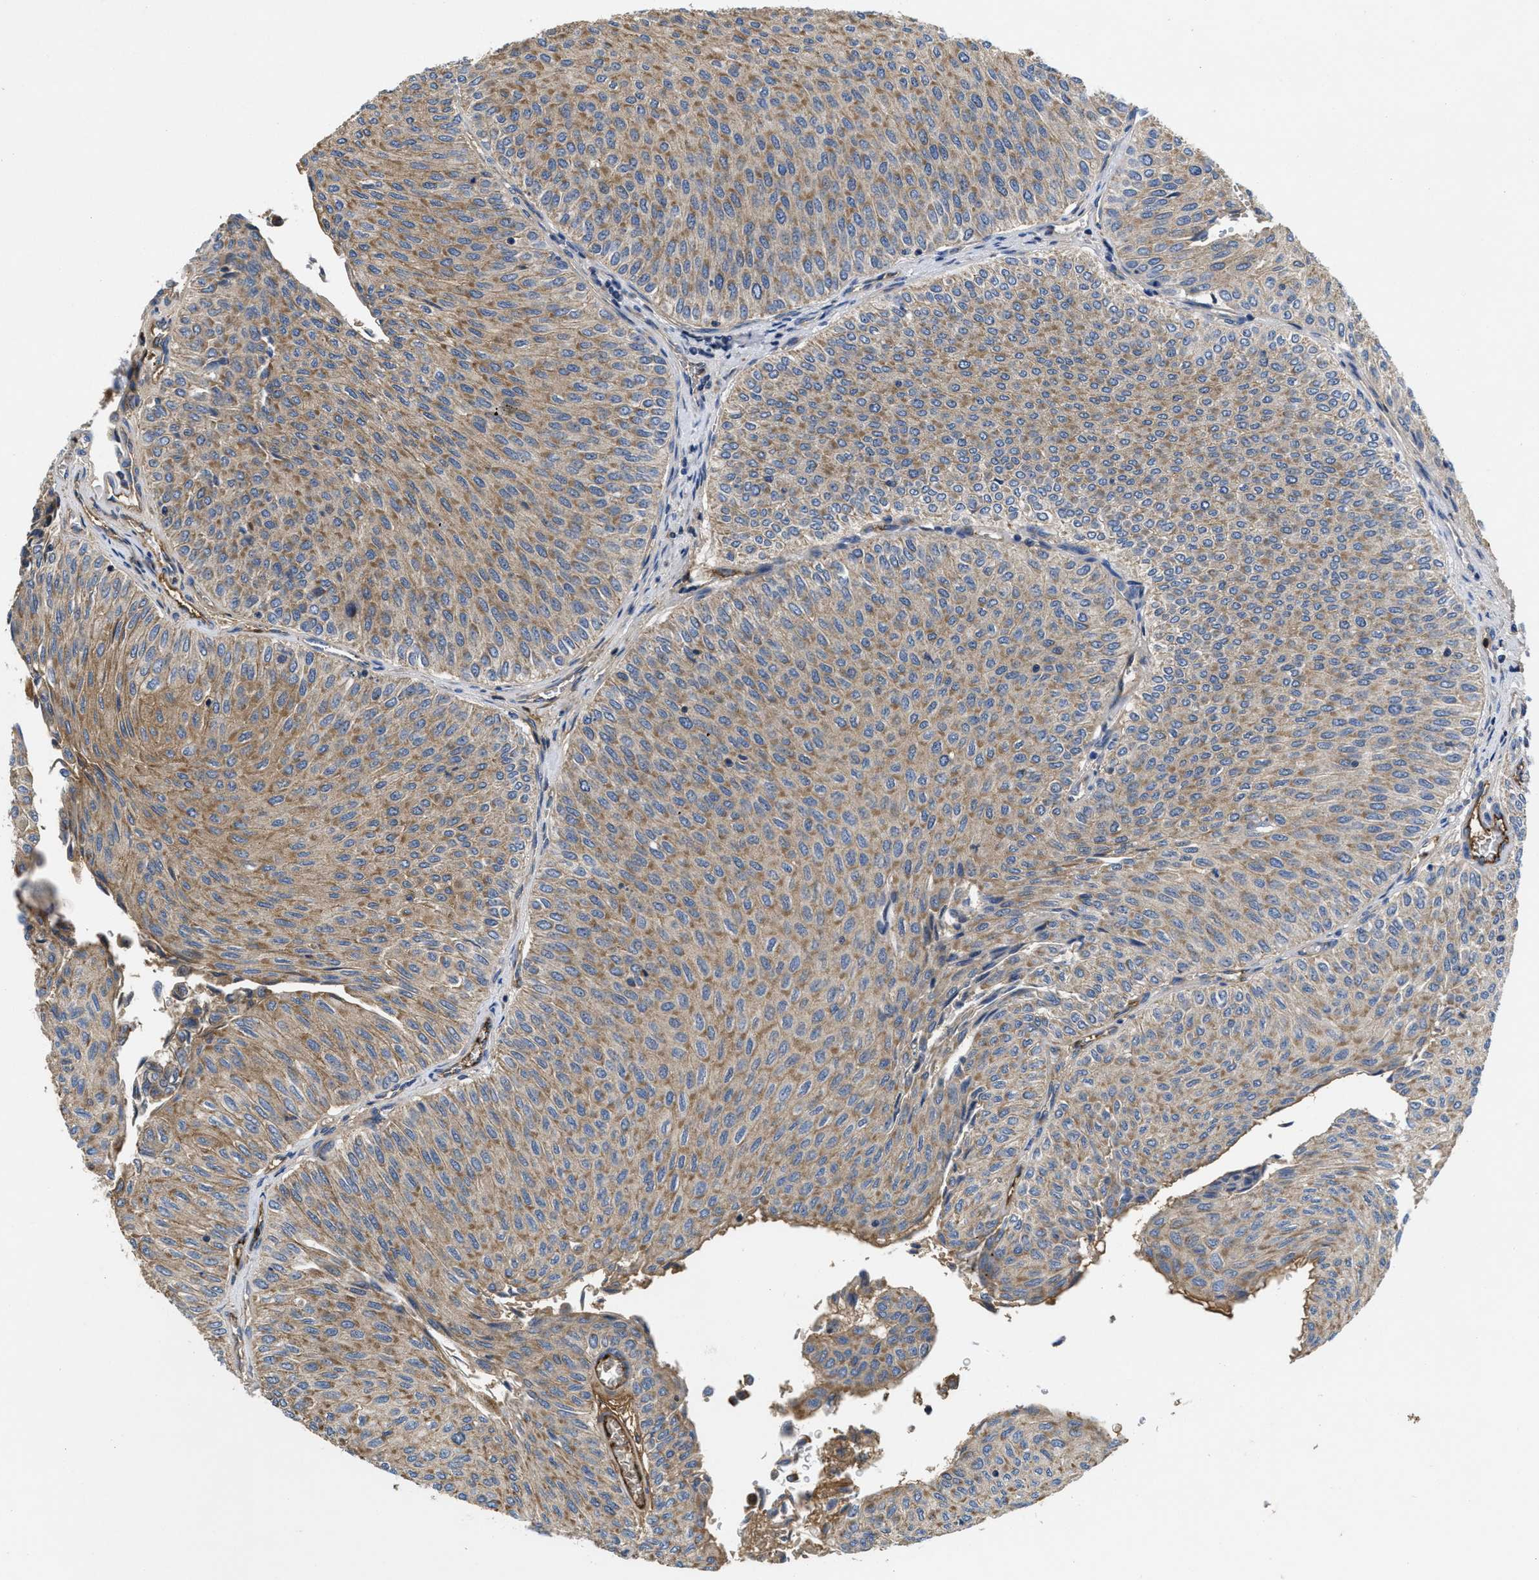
{"staining": {"intensity": "moderate", "quantity": ">75%", "location": "cytoplasmic/membranous"}, "tissue": "urothelial cancer", "cell_type": "Tumor cells", "image_type": "cancer", "snomed": [{"axis": "morphology", "description": "Urothelial carcinoma, Low grade"}, {"axis": "topography", "description": "Urinary bladder"}], "caption": "A brown stain shows moderate cytoplasmic/membranous expression of a protein in urothelial cancer tumor cells. The staining is performed using DAB brown chromogen to label protein expression. The nuclei are counter-stained blue using hematoxylin.", "gene": "GALK1", "patient": {"sex": "male", "age": 78}}